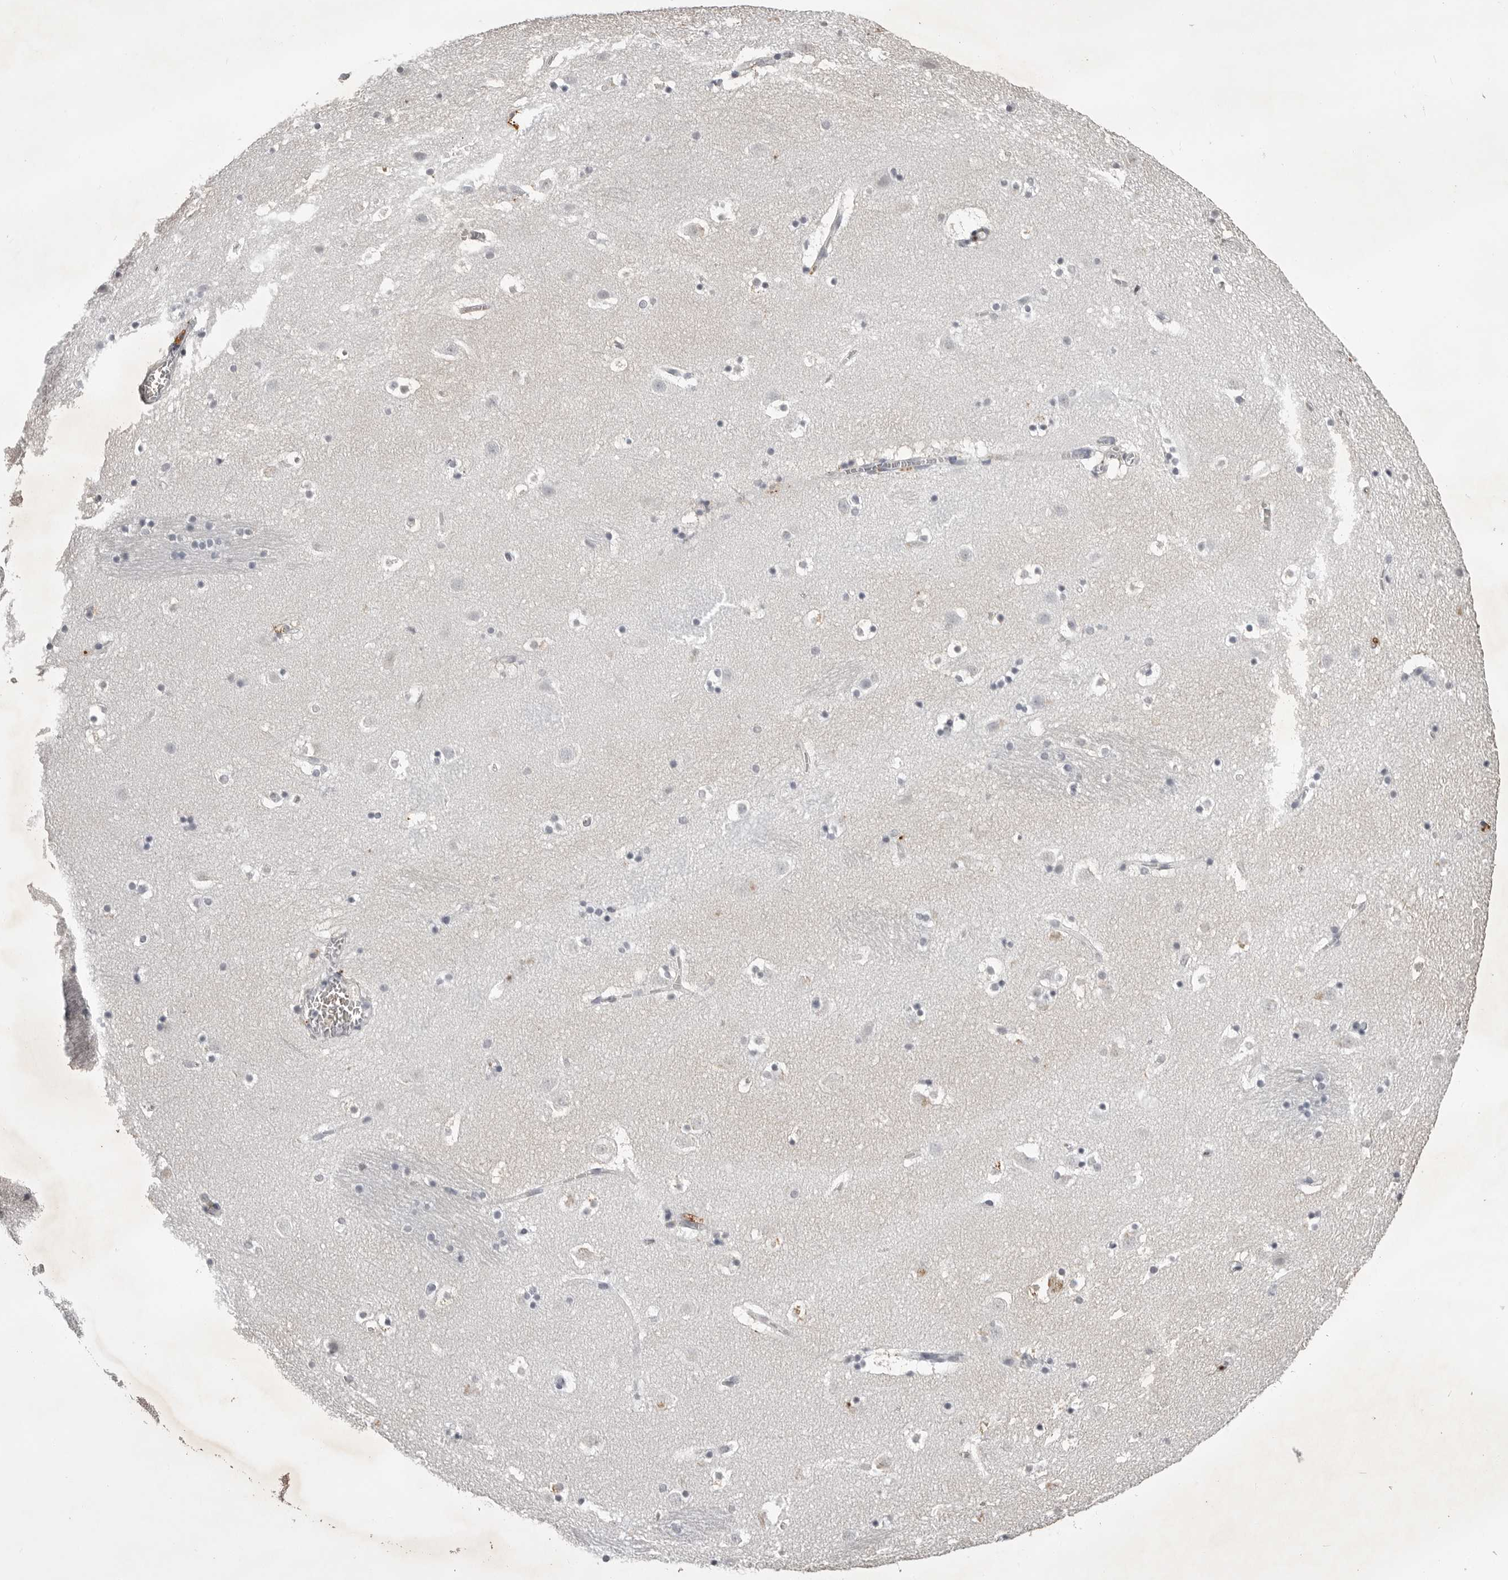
{"staining": {"intensity": "strong", "quantity": "25%-75%", "location": "cytoplasmic/membranous"}, "tissue": "caudate", "cell_type": "Glial cells", "image_type": "normal", "snomed": [{"axis": "morphology", "description": "Normal tissue, NOS"}, {"axis": "topography", "description": "Lateral ventricle wall"}], "caption": "Human caudate stained for a protein (brown) reveals strong cytoplasmic/membranous positive positivity in approximately 25%-75% of glial cells.", "gene": "RRM1", "patient": {"sex": "male", "age": 45}}